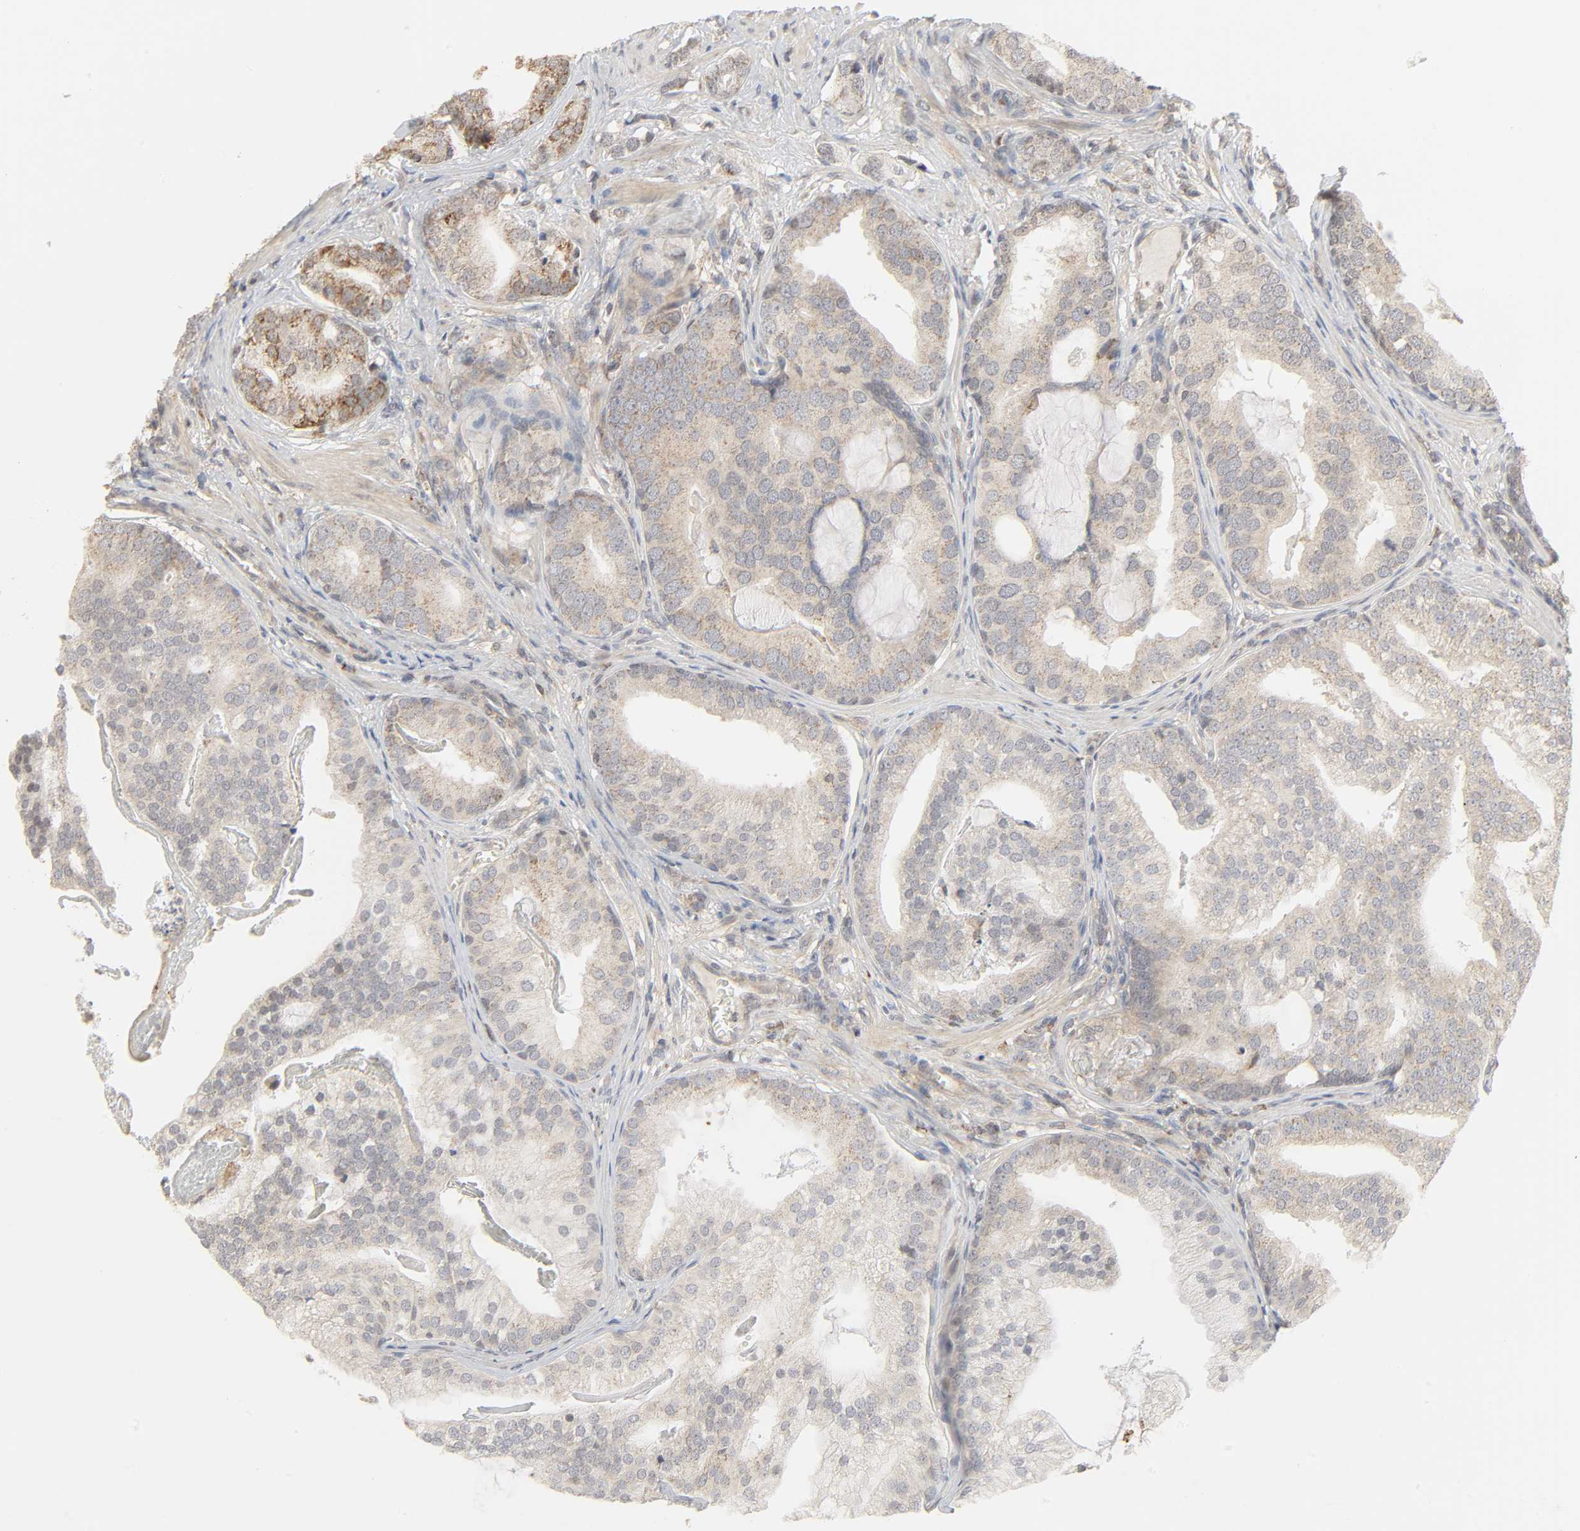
{"staining": {"intensity": "weak", "quantity": ">75%", "location": "cytoplasmic/membranous"}, "tissue": "prostate cancer", "cell_type": "Tumor cells", "image_type": "cancer", "snomed": [{"axis": "morphology", "description": "Adenocarcinoma, Low grade"}, {"axis": "topography", "description": "Prostate"}], "caption": "IHC micrograph of neoplastic tissue: human prostate cancer stained using immunohistochemistry (IHC) shows low levels of weak protein expression localized specifically in the cytoplasmic/membranous of tumor cells, appearing as a cytoplasmic/membranous brown color.", "gene": "CLEC4E", "patient": {"sex": "male", "age": 58}}